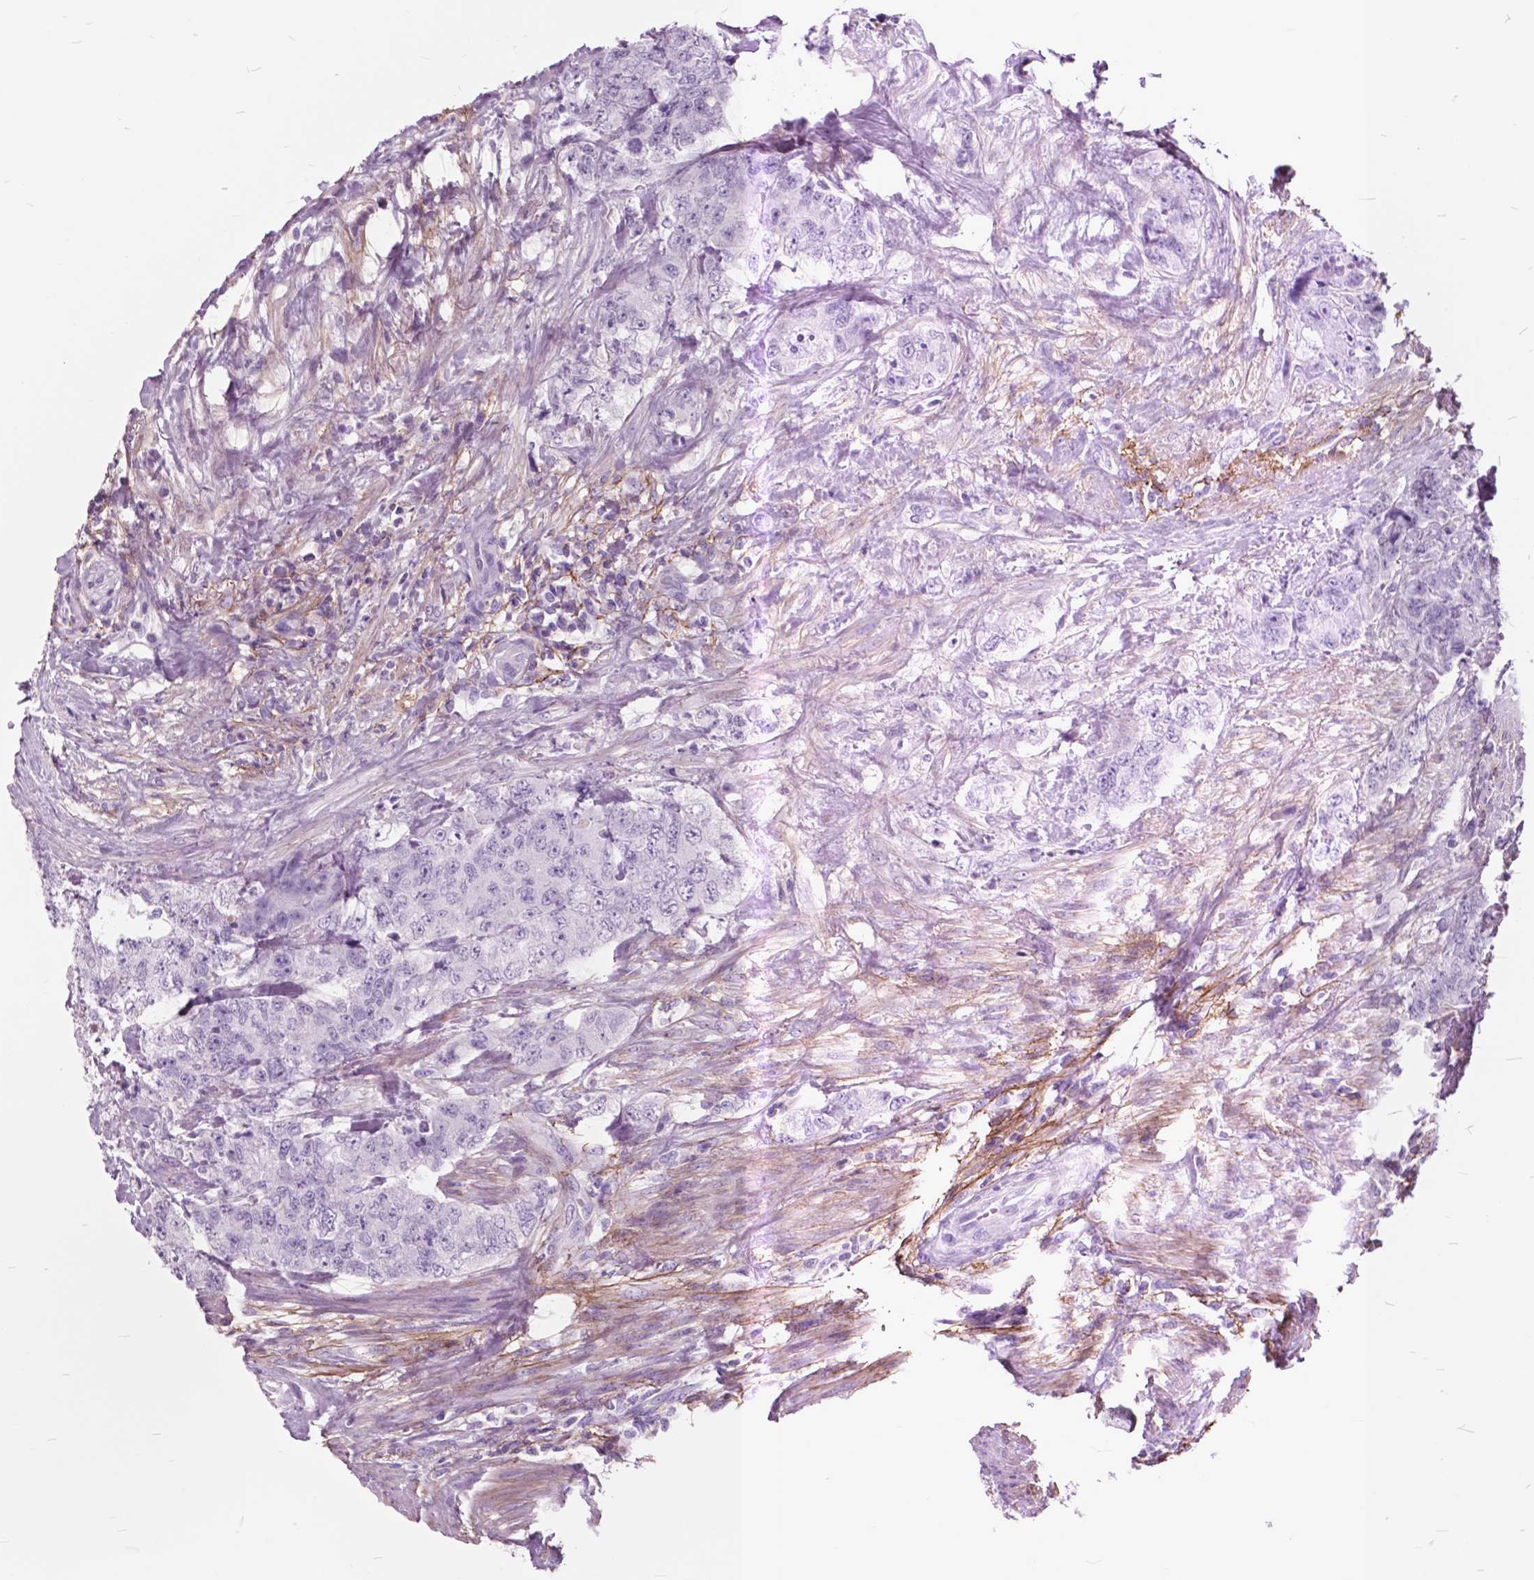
{"staining": {"intensity": "negative", "quantity": "none", "location": "none"}, "tissue": "urothelial cancer", "cell_type": "Tumor cells", "image_type": "cancer", "snomed": [{"axis": "morphology", "description": "Urothelial carcinoma, High grade"}, {"axis": "topography", "description": "Urinary bladder"}], "caption": "Image shows no significant protein positivity in tumor cells of urothelial cancer.", "gene": "GDF9", "patient": {"sex": "female", "age": 78}}